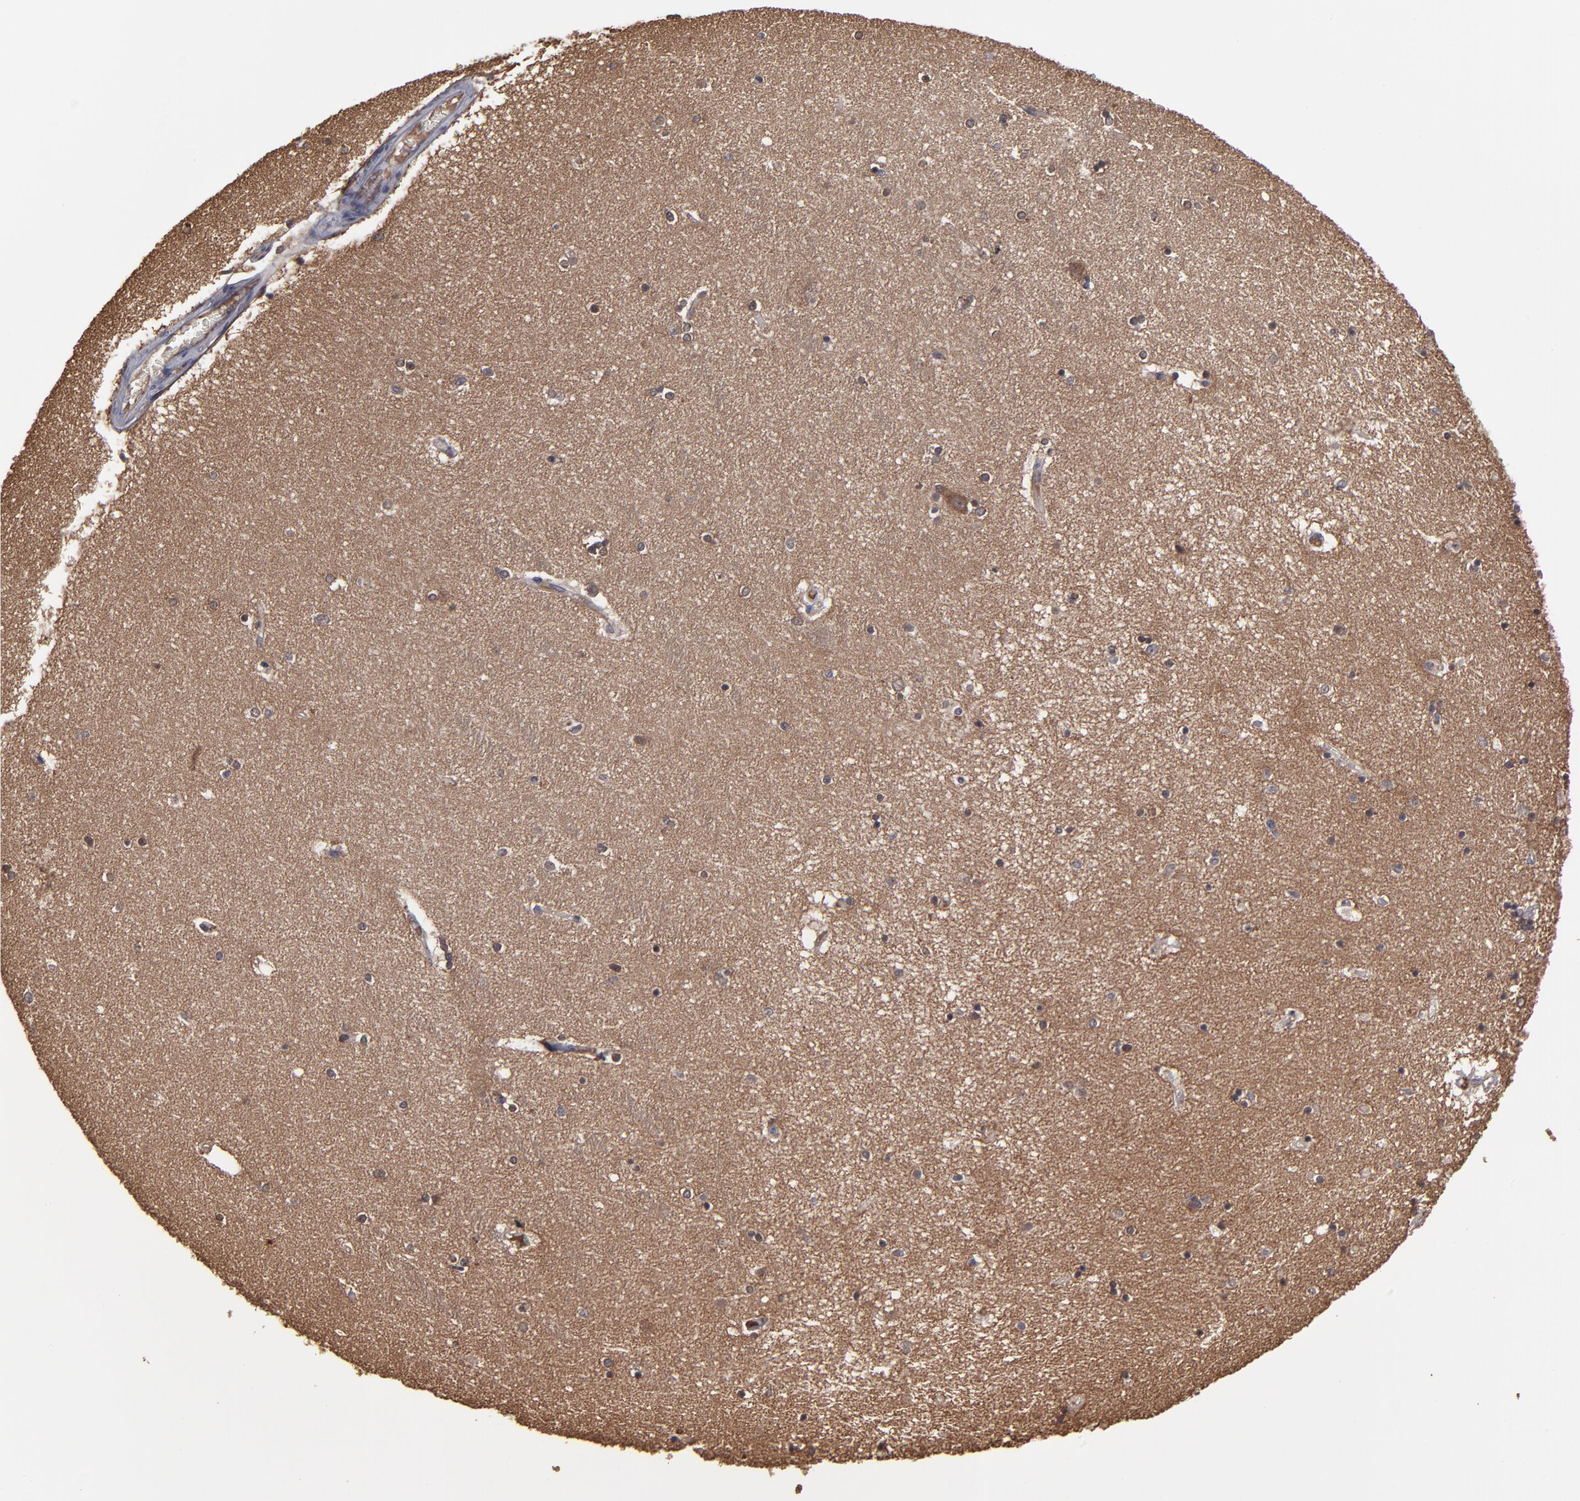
{"staining": {"intensity": "strong", "quantity": ">75%", "location": "cytoplasmic/membranous"}, "tissue": "hippocampus", "cell_type": "Glial cells", "image_type": "normal", "snomed": [{"axis": "morphology", "description": "Normal tissue, NOS"}, {"axis": "topography", "description": "Hippocampus"}], "caption": "The photomicrograph reveals immunohistochemical staining of normal hippocampus. There is strong cytoplasmic/membranous positivity is present in about >75% of glial cells.", "gene": "CHL1", "patient": {"sex": "female", "age": 54}}